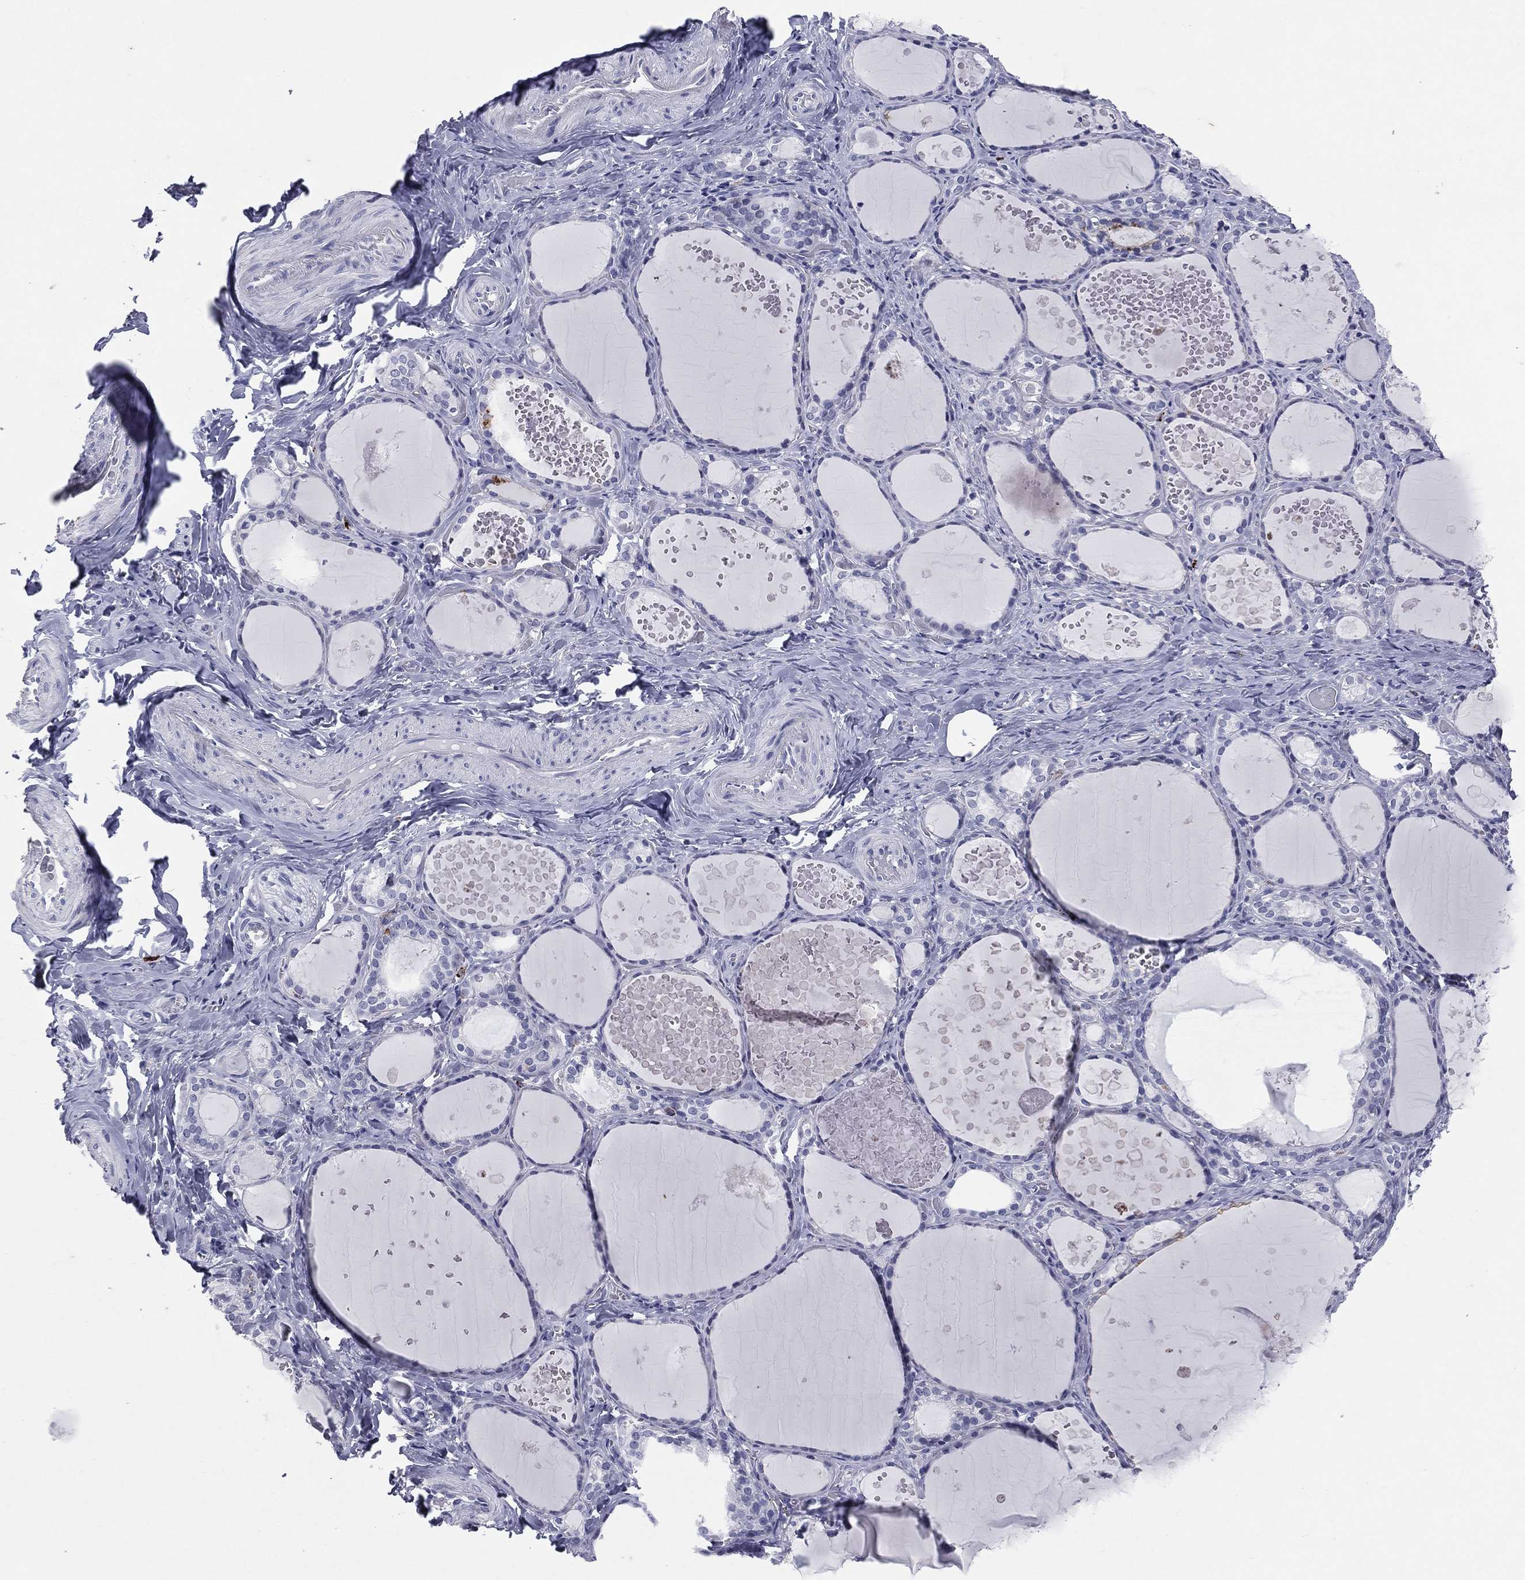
{"staining": {"intensity": "negative", "quantity": "none", "location": "none"}, "tissue": "thyroid gland", "cell_type": "Glandular cells", "image_type": "normal", "snomed": [{"axis": "morphology", "description": "Normal tissue, NOS"}, {"axis": "topography", "description": "Thyroid gland"}], "caption": "Protein analysis of benign thyroid gland displays no significant positivity in glandular cells.", "gene": "HLA", "patient": {"sex": "female", "age": 56}}